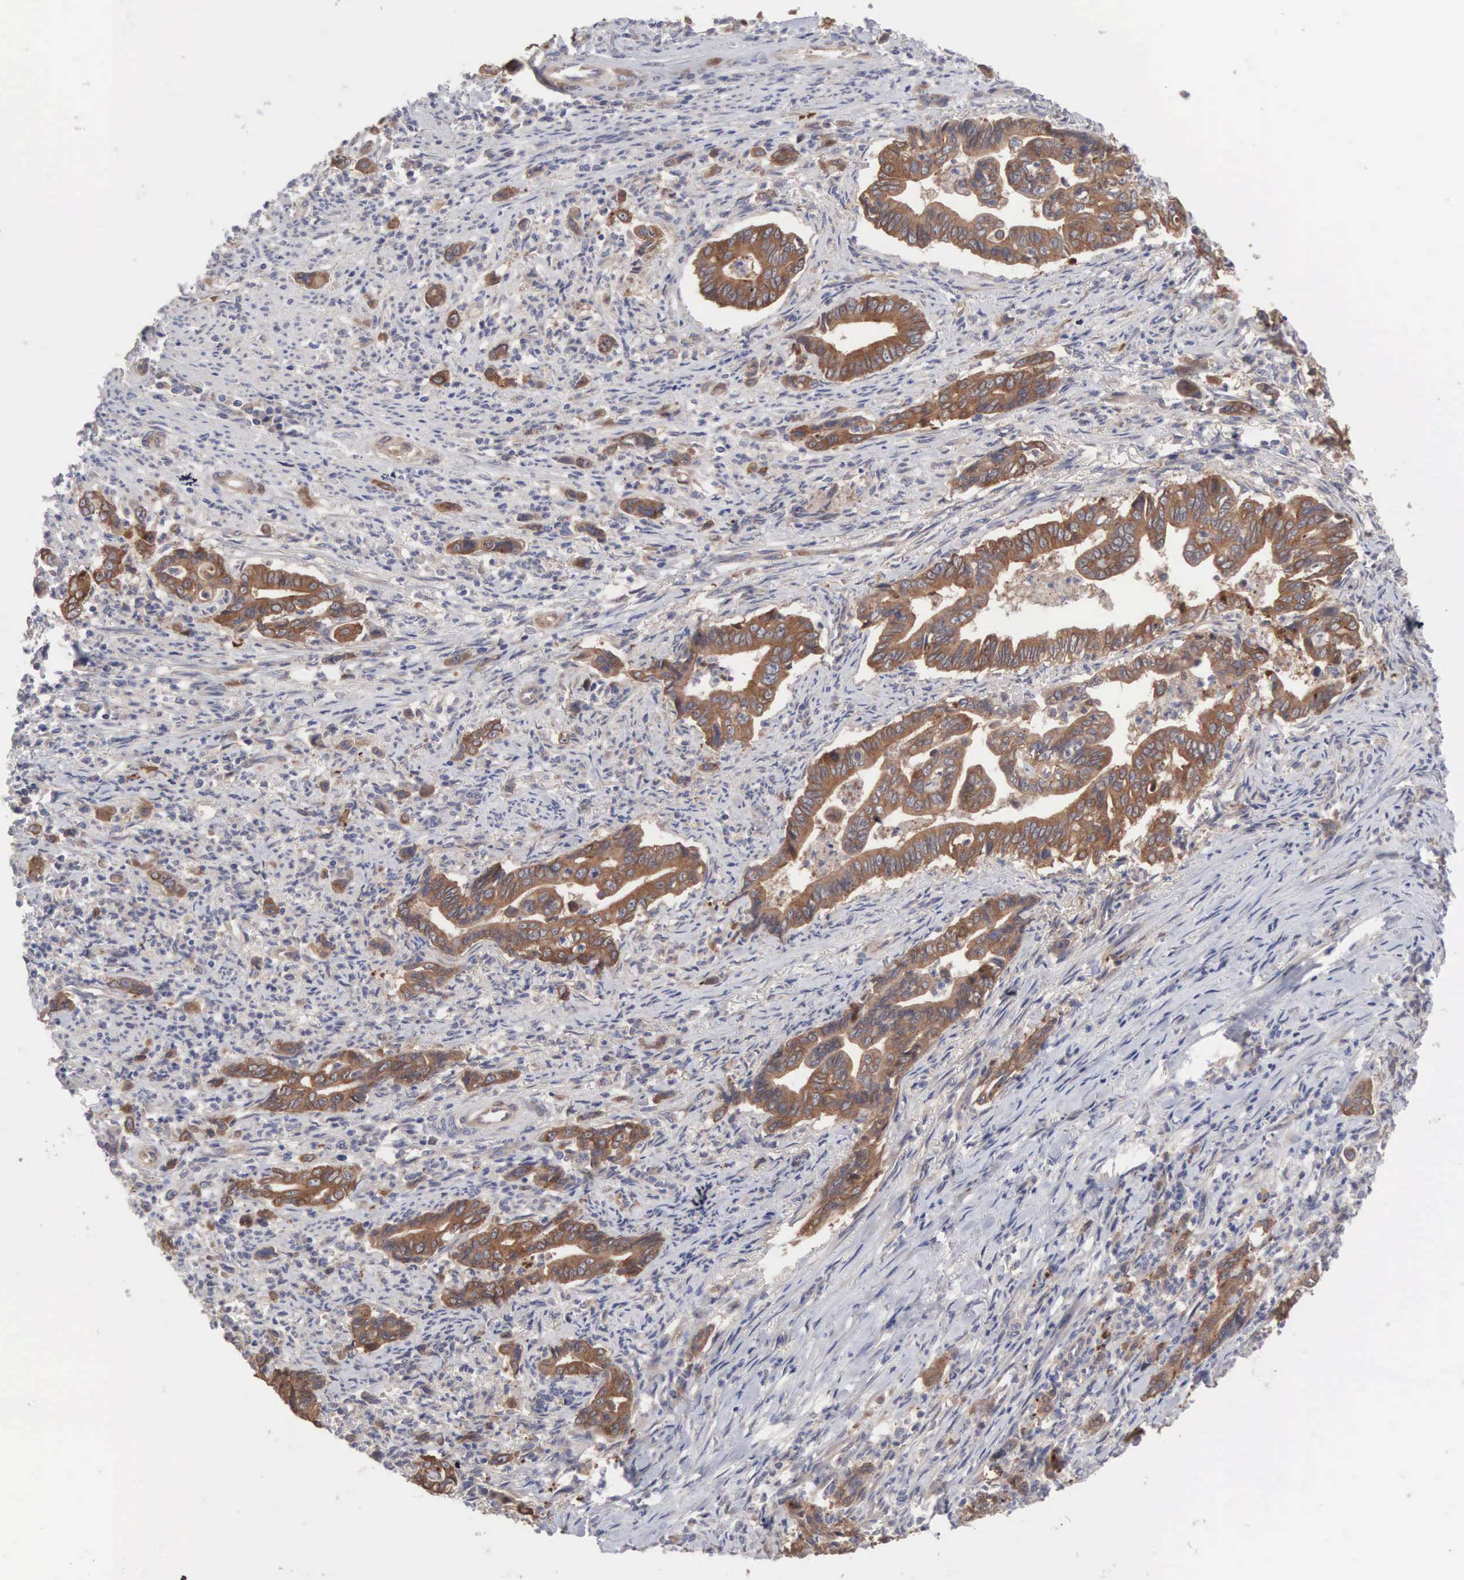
{"staining": {"intensity": "strong", "quantity": ">75%", "location": "cytoplasmic/membranous"}, "tissue": "stomach cancer", "cell_type": "Tumor cells", "image_type": "cancer", "snomed": [{"axis": "morphology", "description": "Adenocarcinoma, NOS"}, {"axis": "topography", "description": "Stomach"}], "caption": "High-magnification brightfield microscopy of adenocarcinoma (stomach) stained with DAB (brown) and counterstained with hematoxylin (blue). tumor cells exhibit strong cytoplasmic/membranous expression is present in approximately>75% of cells.", "gene": "INF2", "patient": {"sex": "female", "age": 76}}